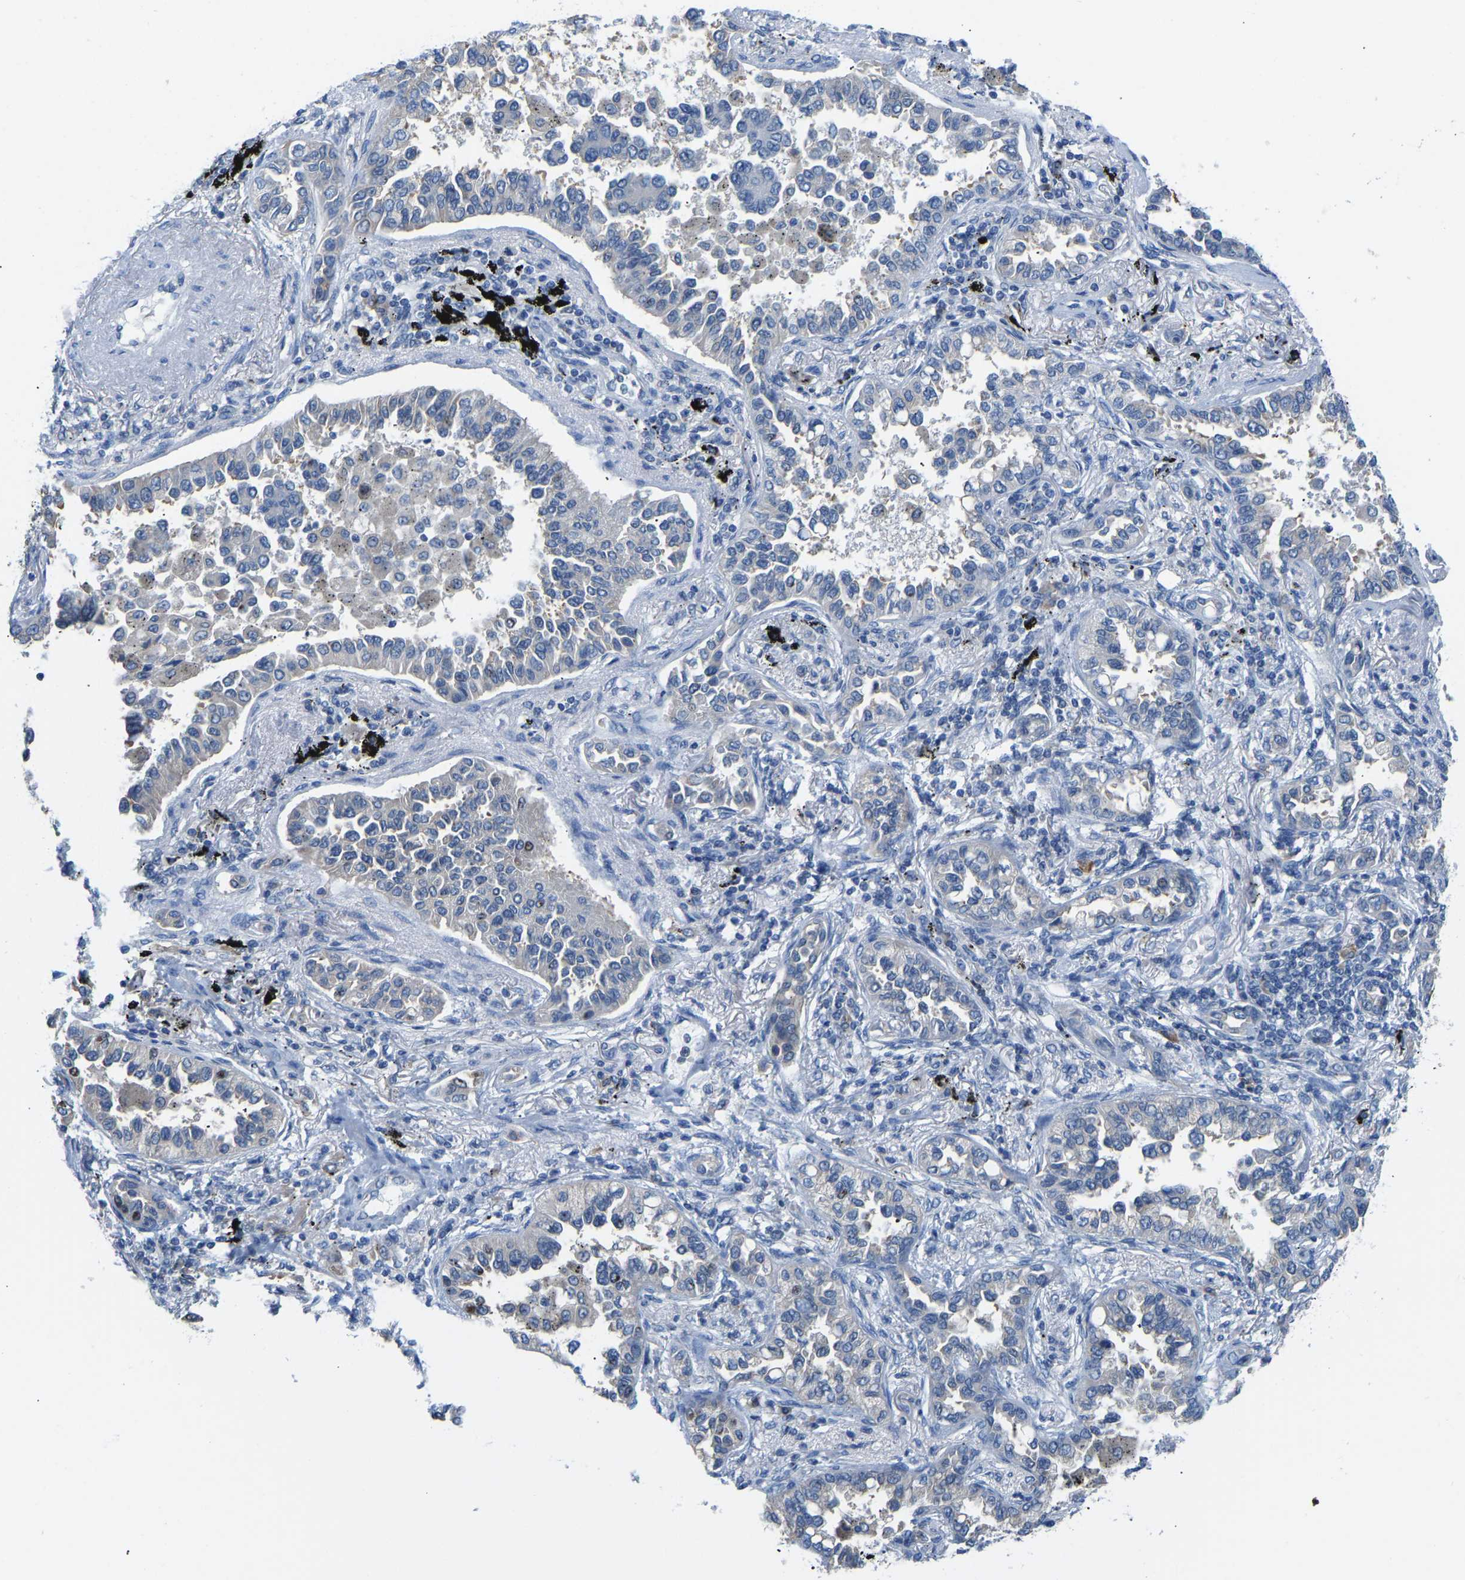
{"staining": {"intensity": "negative", "quantity": "none", "location": "none"}, "tissue": "lung cancer", "cell_type": "Tumor cells", "image_type": "cancer", "snomed": [{"axis": "morphology", "description": "Normal tissue, NOS"}, {"axis": "morphology", "description": "Adenocarcinoma, NOS"}, {"axis": "topography", "description": "Lung"}], "caption": "Lung cancer stained for a protein using immunohistochemistry demonstrates no expression tumor cells.", "gene": "VRK1", "patient": {"sex": "male", "age": 59}}